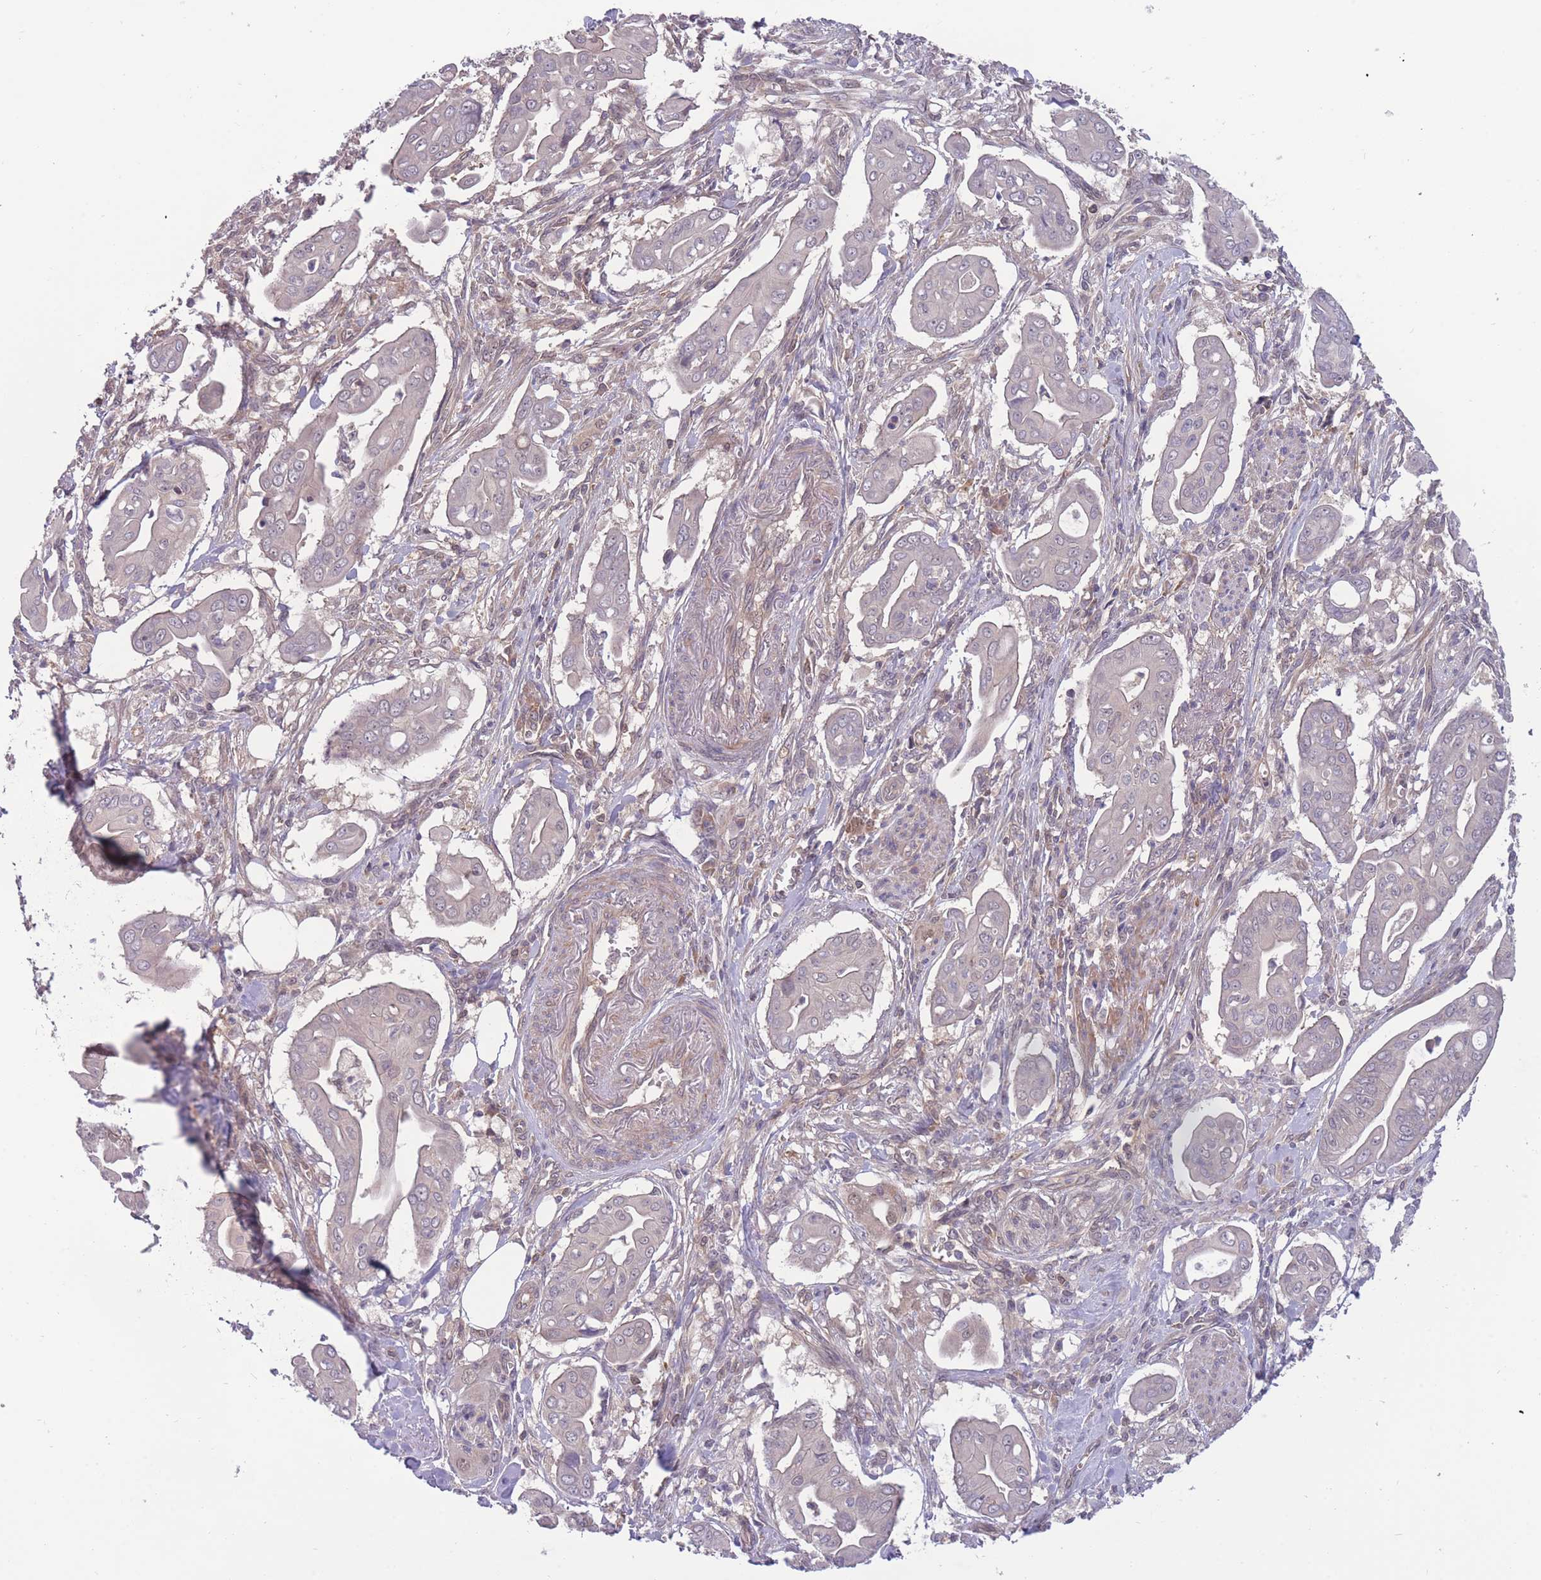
{"staining": {"intensity": "negative", "quantity": "none", "location": "none"}, "tissue": "pancreatic cancer", "cell_type": "Tumor cells", "image_type": "cancer", "snomed": [{"axis": "morphology", "description": "Adenocarcinoma, NOS"}, {"axis": "topography", "description": "Pancreas"}], "caption": "A high-resolution image shows immunohistochemistry (IHC) staining of pancreatic adenocarcinoma, which exhibits no significant positivity in tumor cells.", "gene": "UBE2N", "patient": {"sex": "male", "age": 71}}